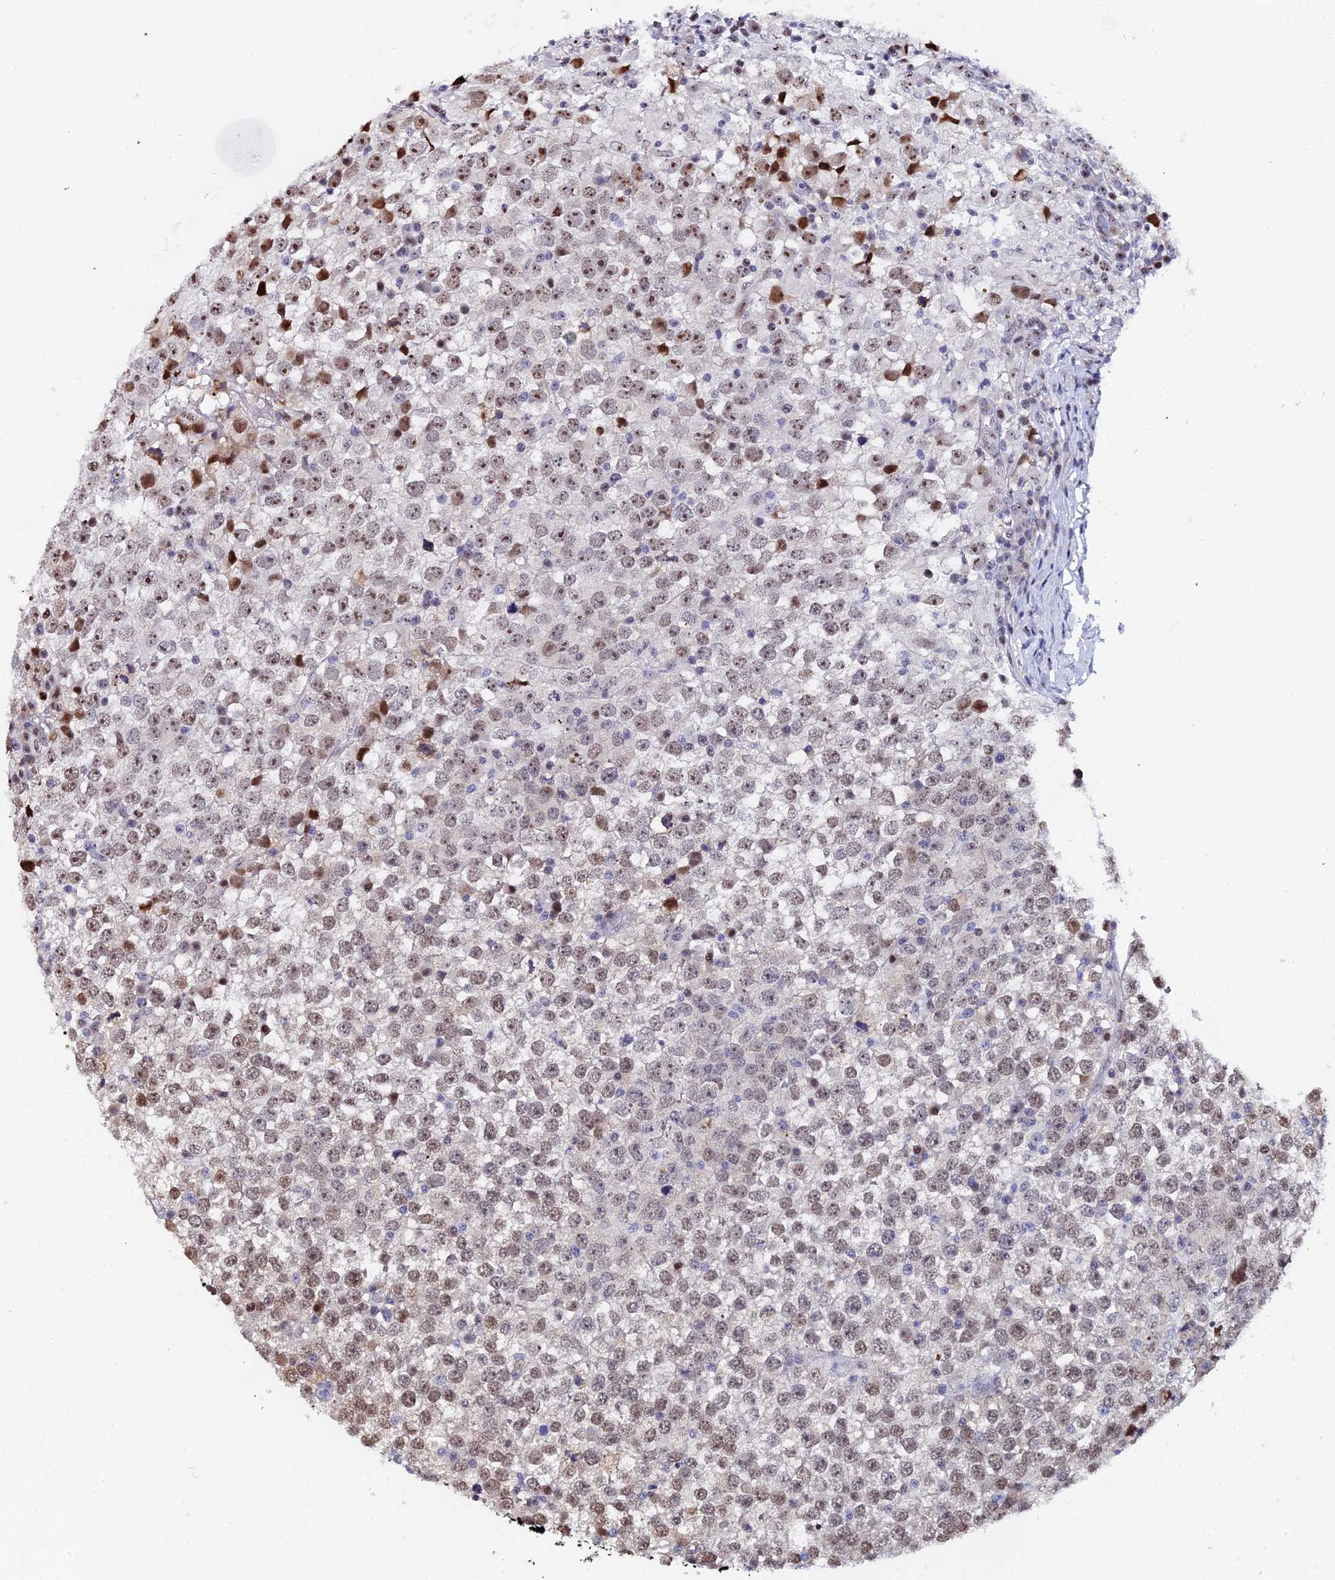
{"staining": {"intensity": "moderate", "quantity": "25%-75%", "location": "nuclear"}, "tissue": "testis cancer", "cell_type": "Tumor cells", "image_type": "cancer", "snomed": [{"axis": "morphology", "description": "Seminoma, NOS"}, {"axis": "topography", "description": "Testis"}], "caption": "Testis cancer (seminoma) stained with DAB immunohistochemistry reveals medium levels of moderate nuclear staining in about 25%-75% of tumor cells. The protein of interest is stained brown, and the nuclei are stained in blue (DAB IHC with brightfield microscopy, high magnification).", "gene": "TIFA", "patient": {"sex": "male", "age": 65}}